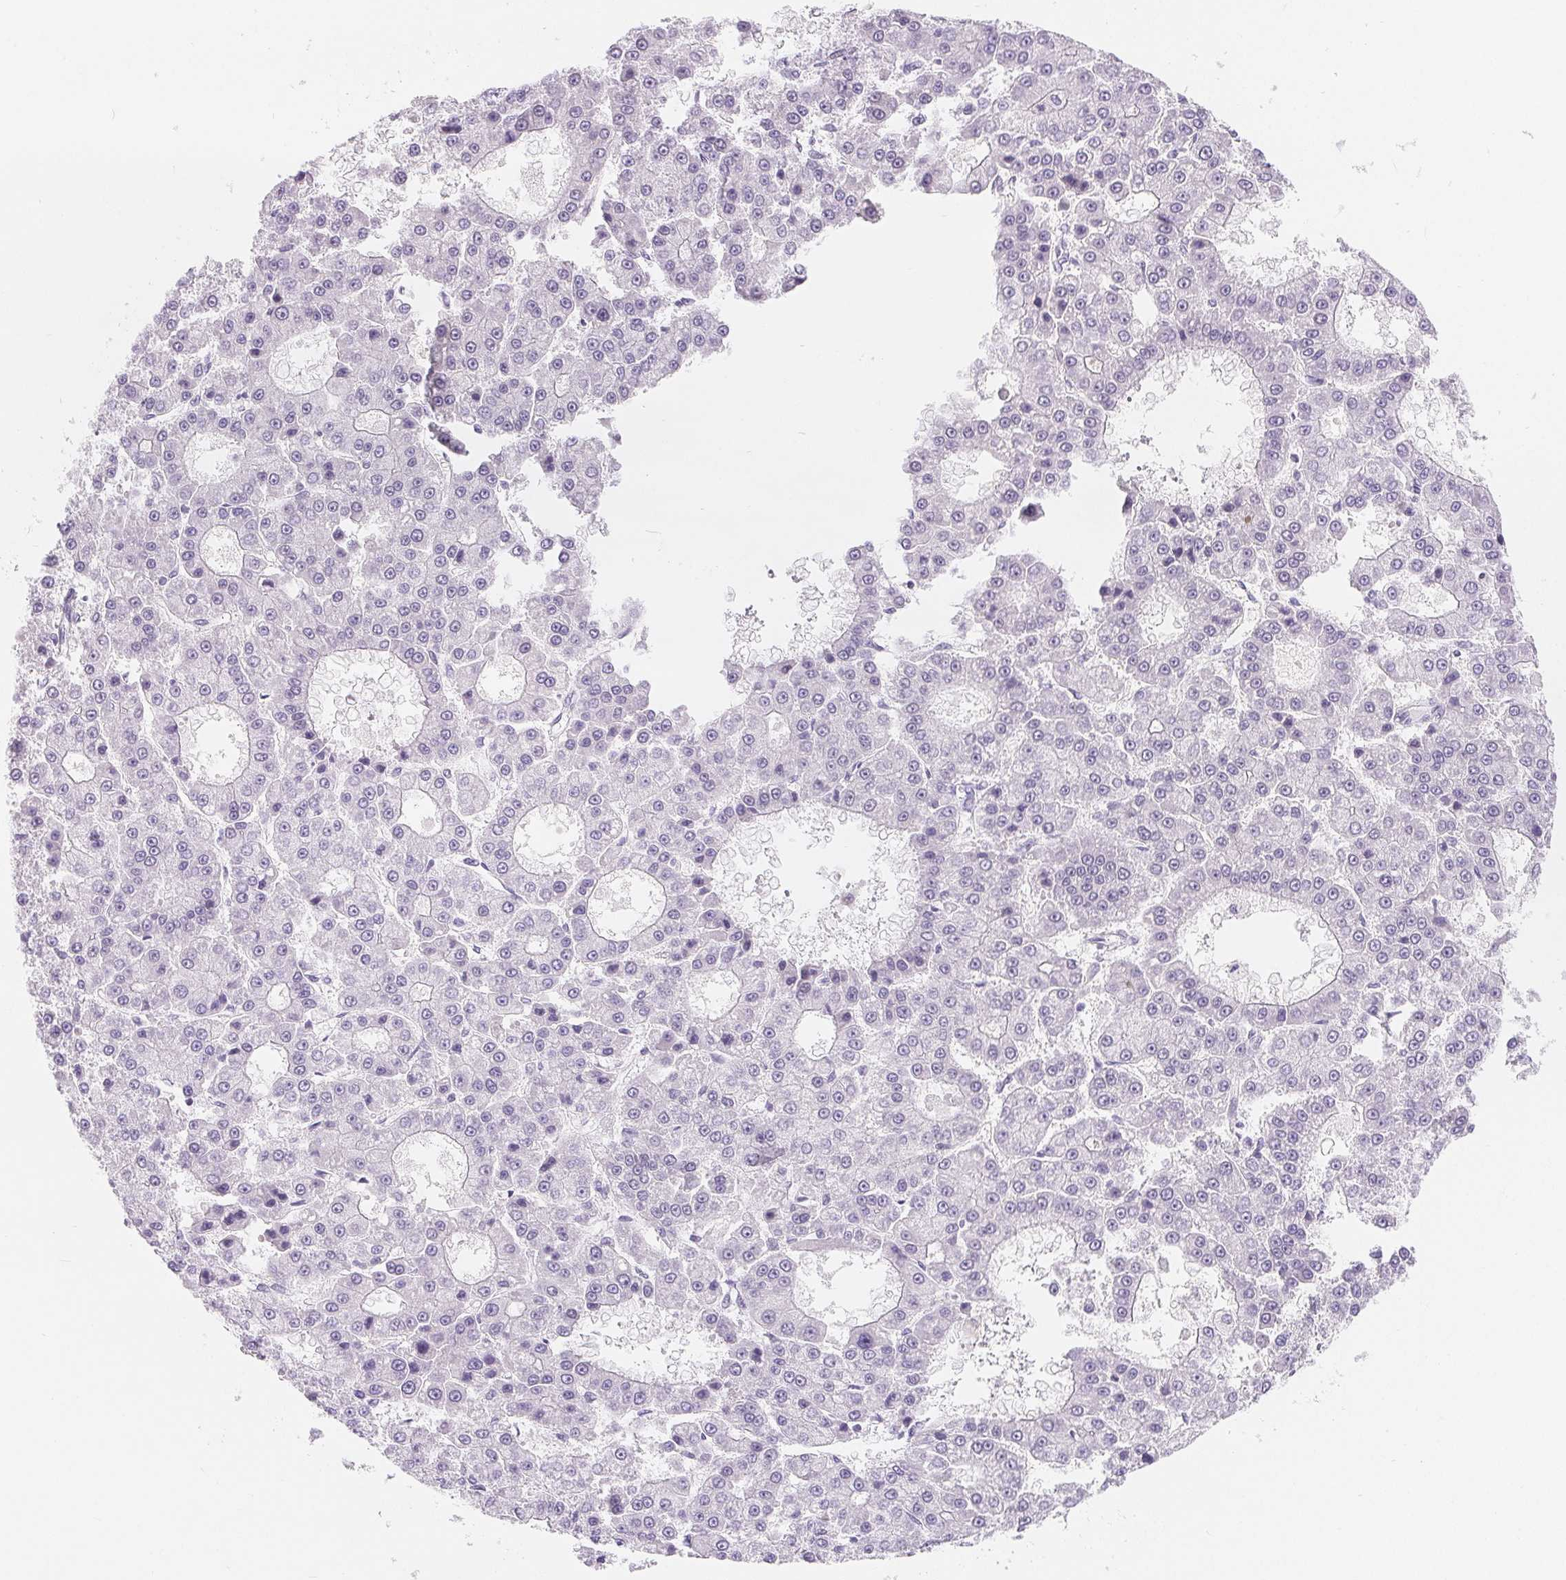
{"staining": {"intensity": "negative", "quantity": "none", "location": "none"}, "tissue": "liver cancer", "cell_type": "Tumor cells", "image_type": "cancer", "snomed": [{"axis": "morphology", "description": "Carcinoma, Hepatocellular, NOS"}, {"axis": "topography", "description": "Liver"}], "caption": "This is an IHC micrograph of human hepatocellular carcinoma (liver). There is no expression in tumor cells.", "gene": "LCA5L", "patient": {"sex": "male", "age": 70}}